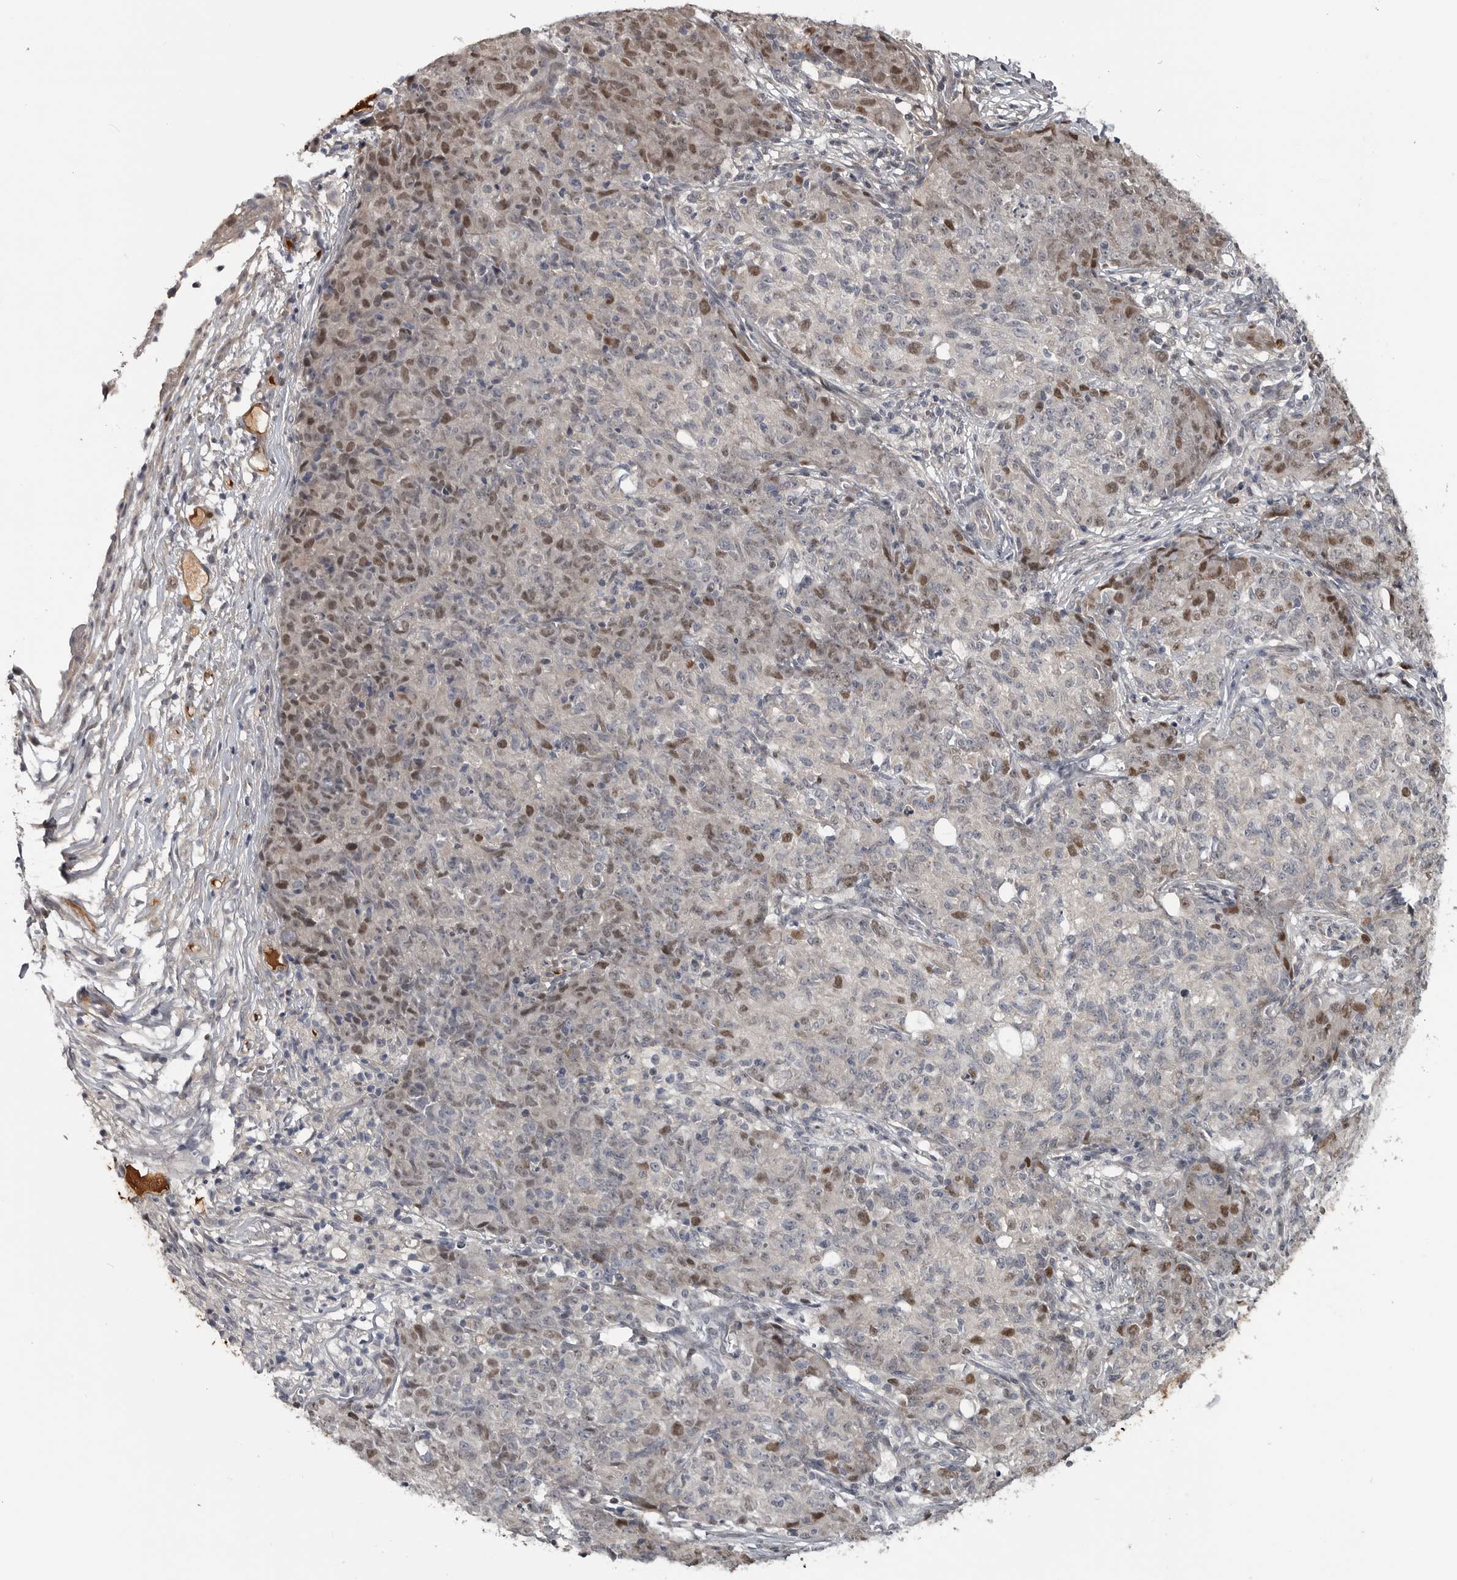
{"staining": {"intensity": "moderate", "quantity": "<25%", "location": "nuclear"}, "tissue": "ovarian cancer", "cell_type": "Tumor cells", "image_type": "cancer", "snomed": [{"axis": "morphology", "description": "Carcinoma, endometroid"}, {"axis": "topography", "description": "Ovary"}], "caption": "This is a photomicrograph of IHC staining of endometroid carcinoma (ovarian), which shows moderate expression in the nuclear of tumor cells.", "gene": "ZNF277", "patient": {"sex": "female", "age": 42}}